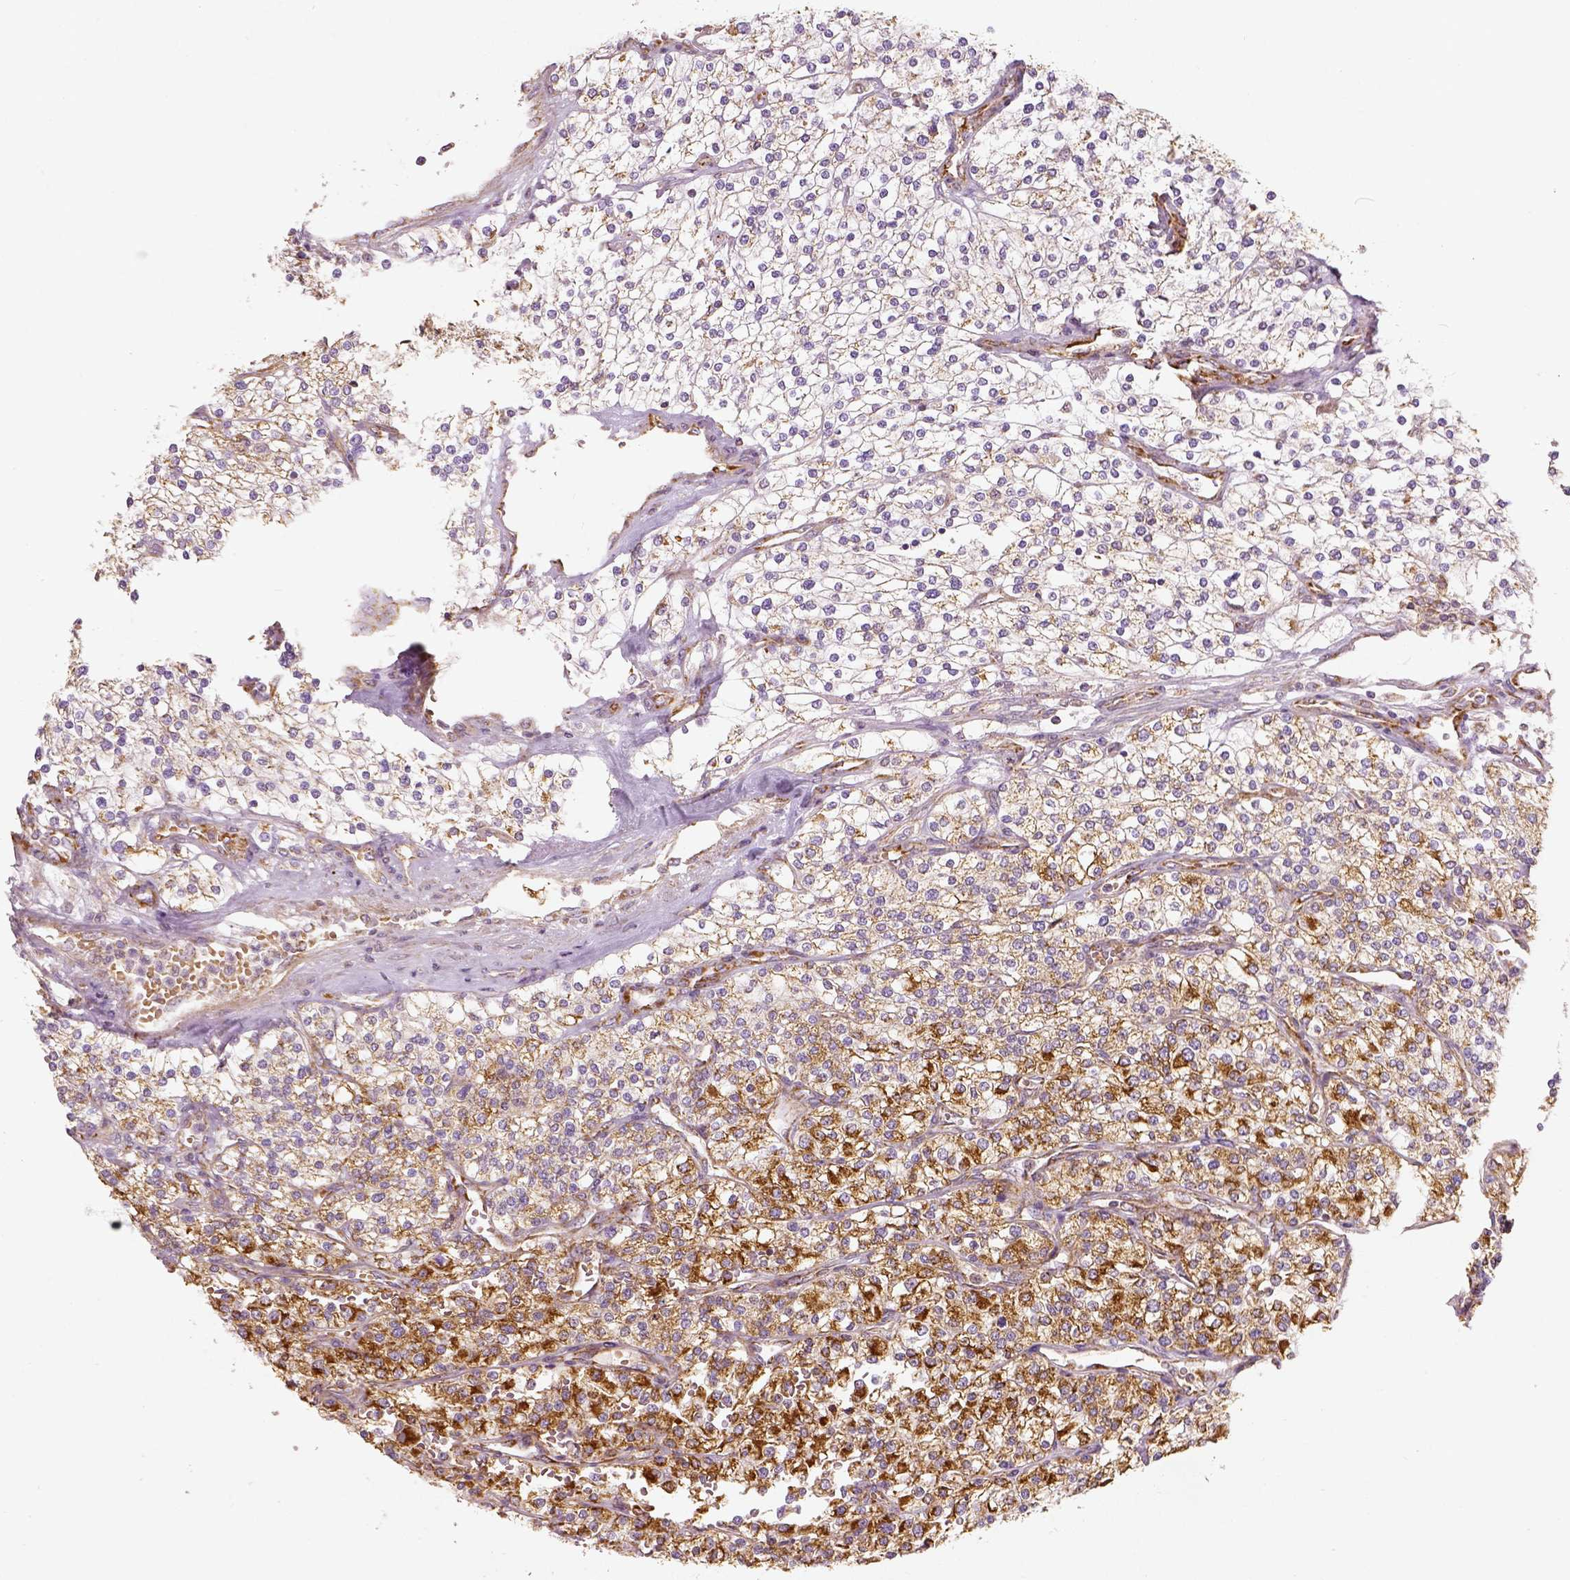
{"staining": {"intensity": "strong", "quantity": "25%-75%", "location": "cytoplasmic/membranous"}, "tissue": "renal cancer", "cell_type": "Tumor cells", "image_type": "cancer", "snomed": [{"axis": "morphology", "description": "Adenocarcinoma, NOS"}, {"axis": "topography", "description": "Kidney"}], "caption": "The immunohistochemical stain shows strong cytoplasmic/membranous expression in tumor cells of renal cancer tissue.", "gene": "PGAM5", "patient": {"sex": "male", "age": 80}}